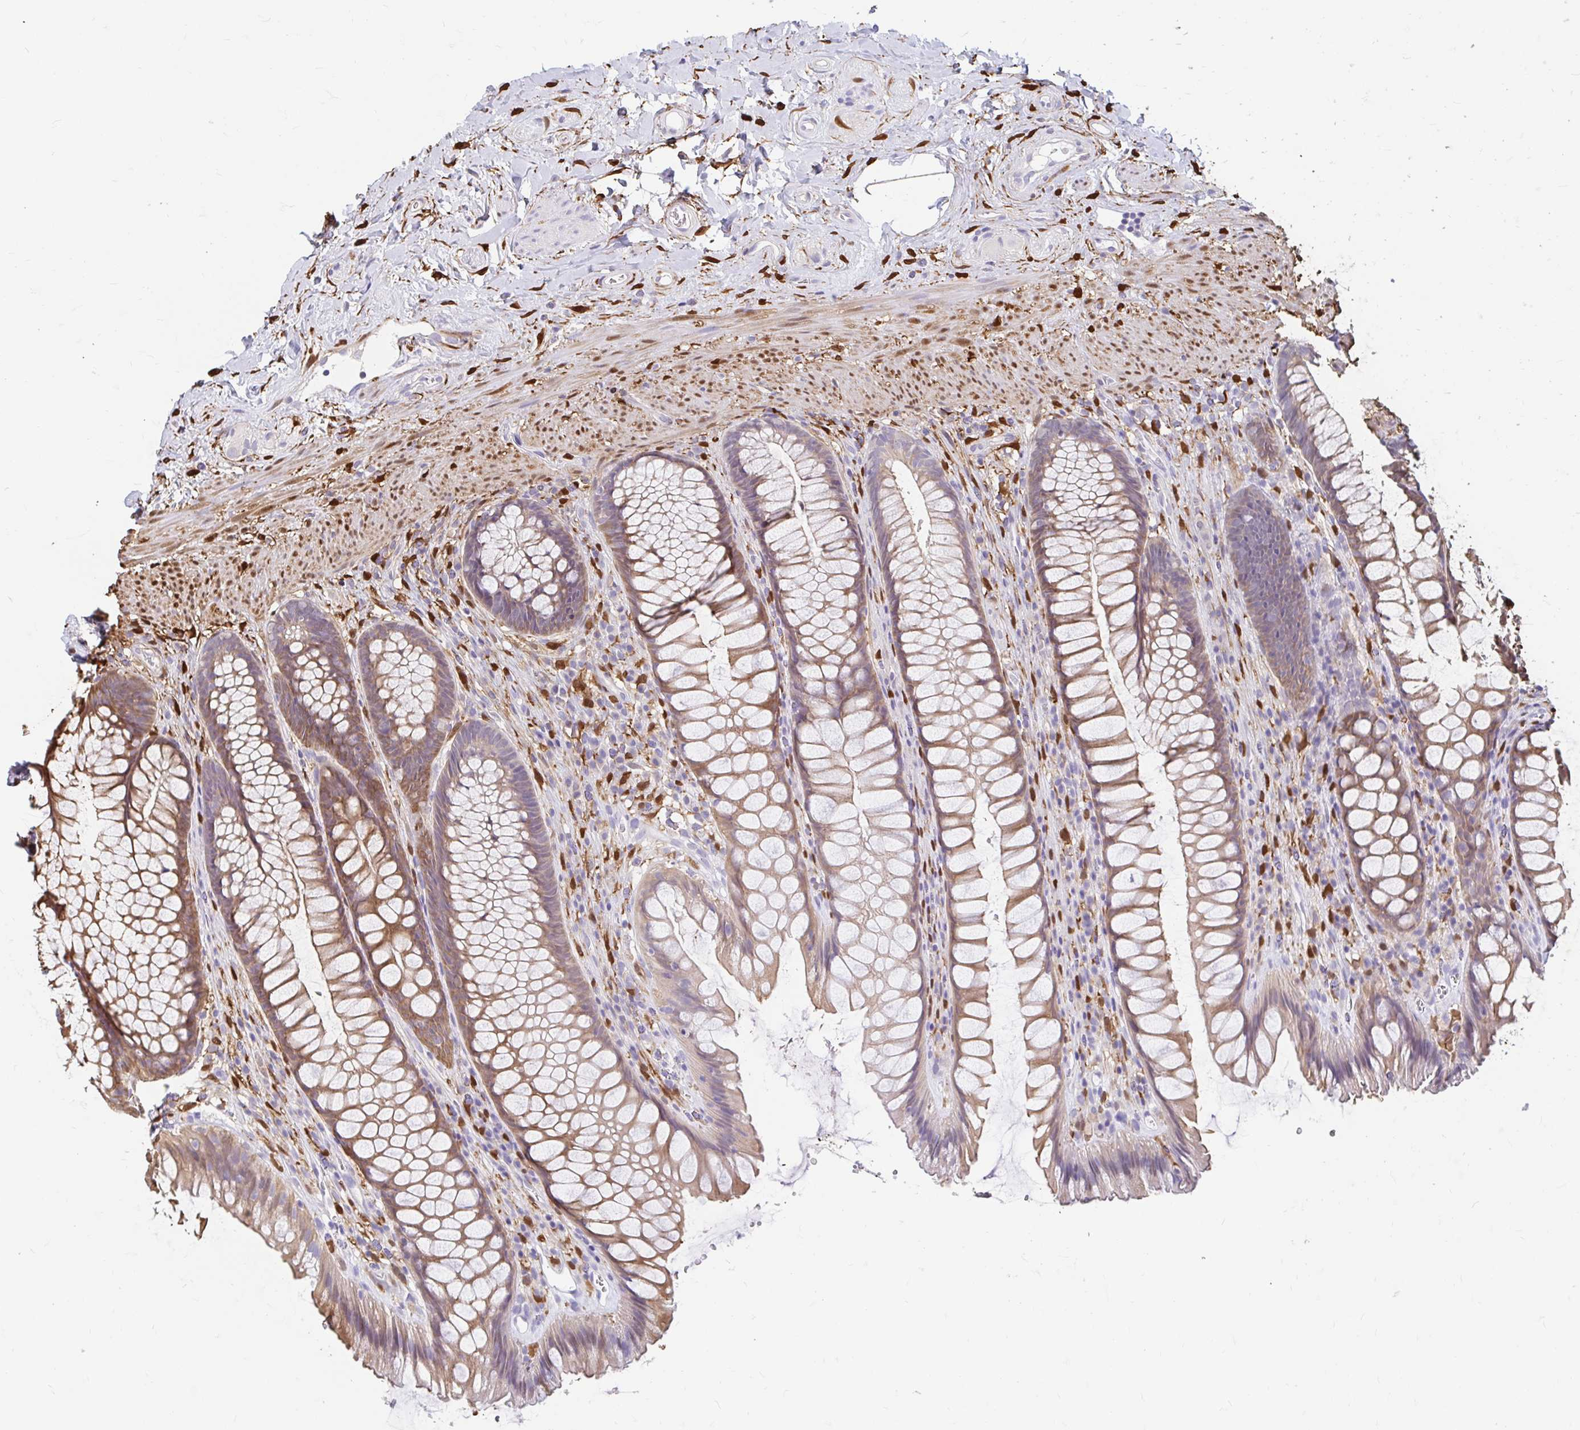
{"staining": {"intensity": "moderate", "quantity": ">75%", "location": "cytoplasmic/membranous"}, "tissue": "rectum", "cell_type": "Glandular cells", "image_type": "normal", "snomed": [{"axis": "morphology", "description": "Normal tissue, NOS"}, {"axis": "topography", "description": "Rectum"}], "caption": "This histopathology image demonstrates benign rectum stained with IHC to label a protein in brown. The cytoplasmic/membranous of glandular cells show moderate positivity for the protein. Nuclei are counter-stained blue.", "gene": "ADH1A", "patient": {"sex": "male", "age": 53}}